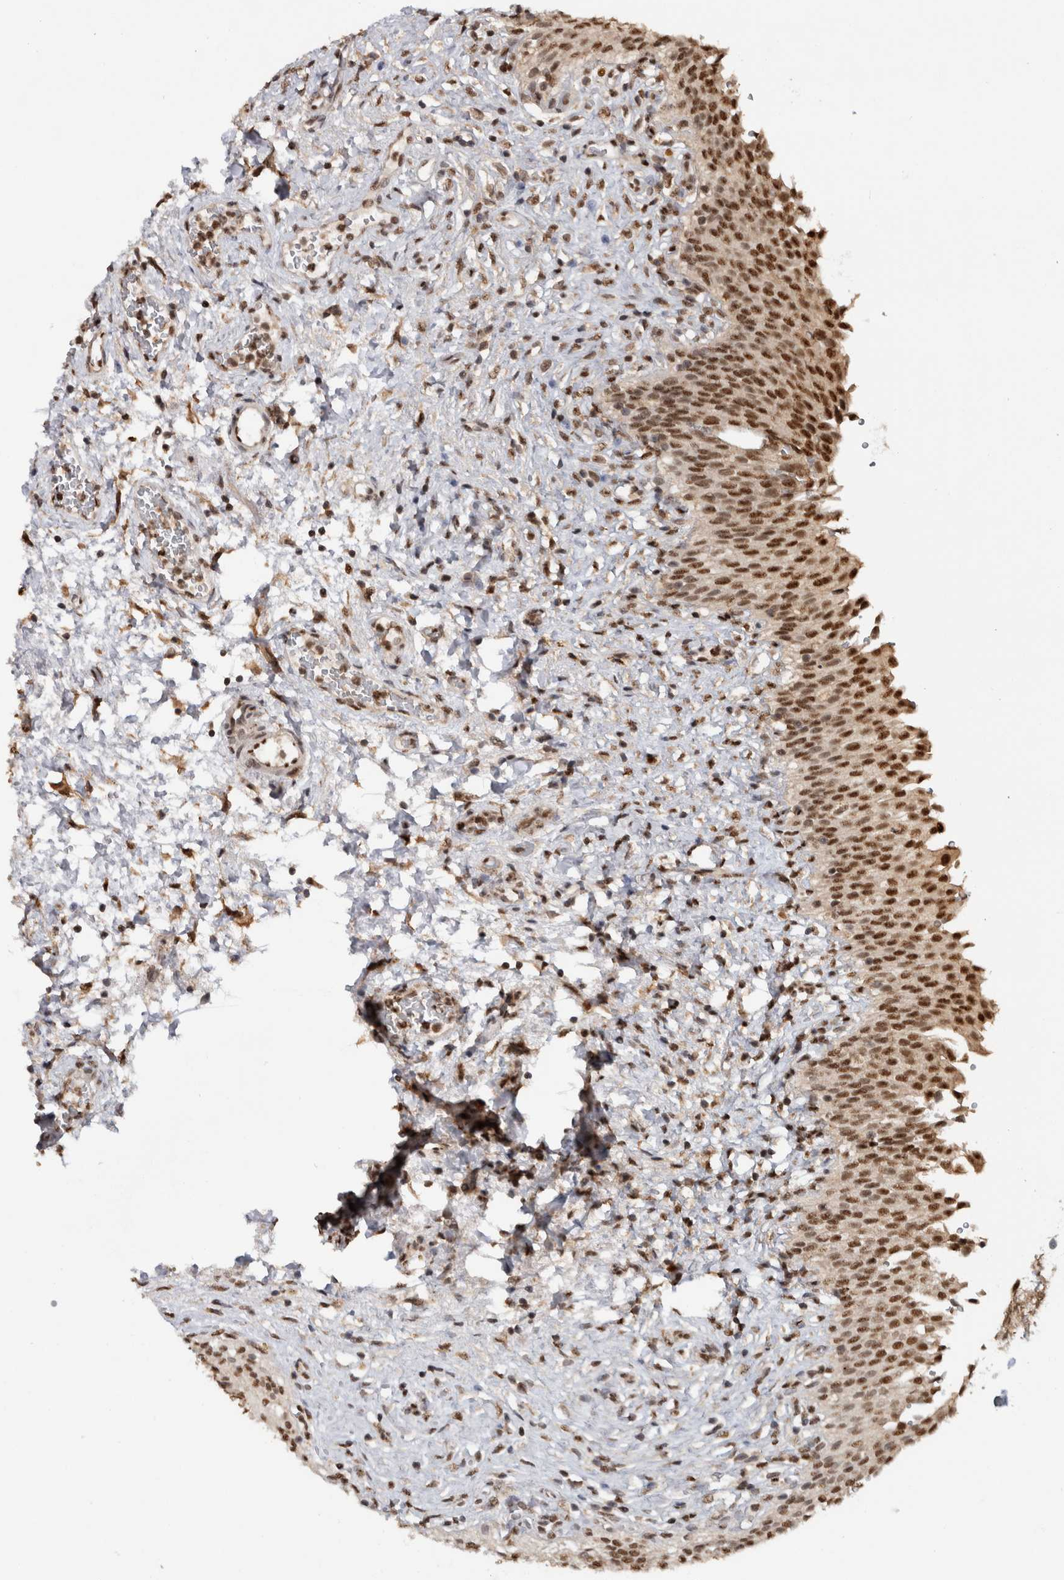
{"staining": {"intensity": "strong", "quantity": ">75%", "location": "nuclear"}, "tissue": "urinary bladder", "cell_type": "Urothelial cells", "image_type": "normal", "snomed": [{"axis": "morphology", "description": "Urothelial carcinoma, High grade"}, {"axis": "topography", "description": "Urinary bladder"}], "caption": "Protein staining of normal urinary bladder demonstrates strong nuclear staining in about >75% of urothelial cells.", "gene": "RPS6KA2", "patient": {"sex": "male", "age": 46}}